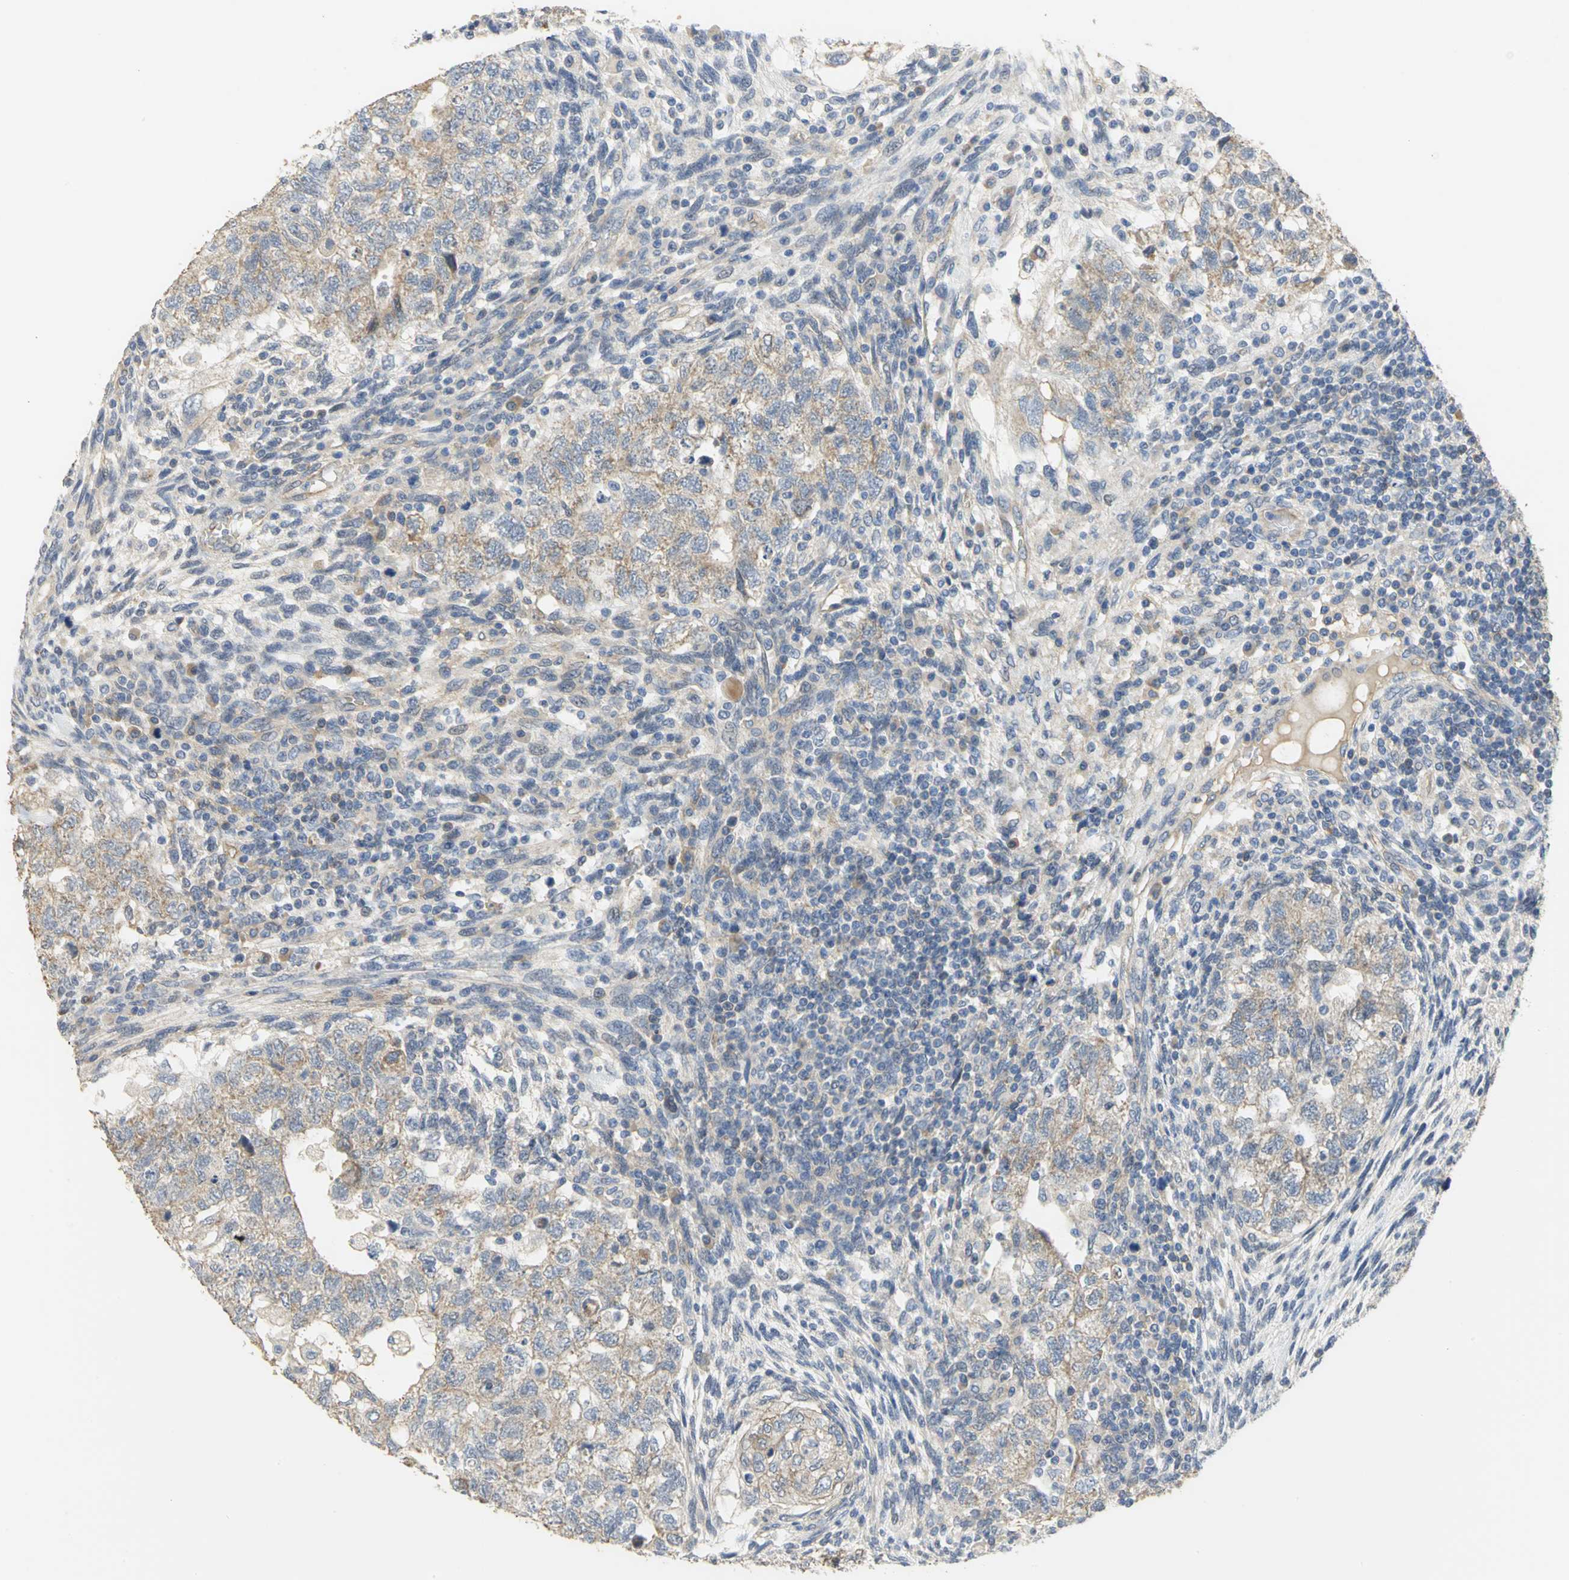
{"staining": {"intensity": "weak", "quantity": ">75%", "location": "cytoplasmic/membranous"}, "tissue": "testis cancer", "cell_type": "Tumor cells", "image_type": "cancer", "snomed": [{"axis": "morphology", "description": "Normal tissue, NOS"}, {"axis": "morphology", "description": "Carcinoma, Embryonal, NOS"}, {"axis": "topography", "description": "Testis"}], "caption": "High-power microscopy captured an immunohistochemistry (IHC) micrograph of testis embryonal carcinoma, revealing weak cytoplasmic/membranous expression in about >75% of tumor cells.", "gene": "HTR1F", "patient": {"sex": "male", "age": 36}}